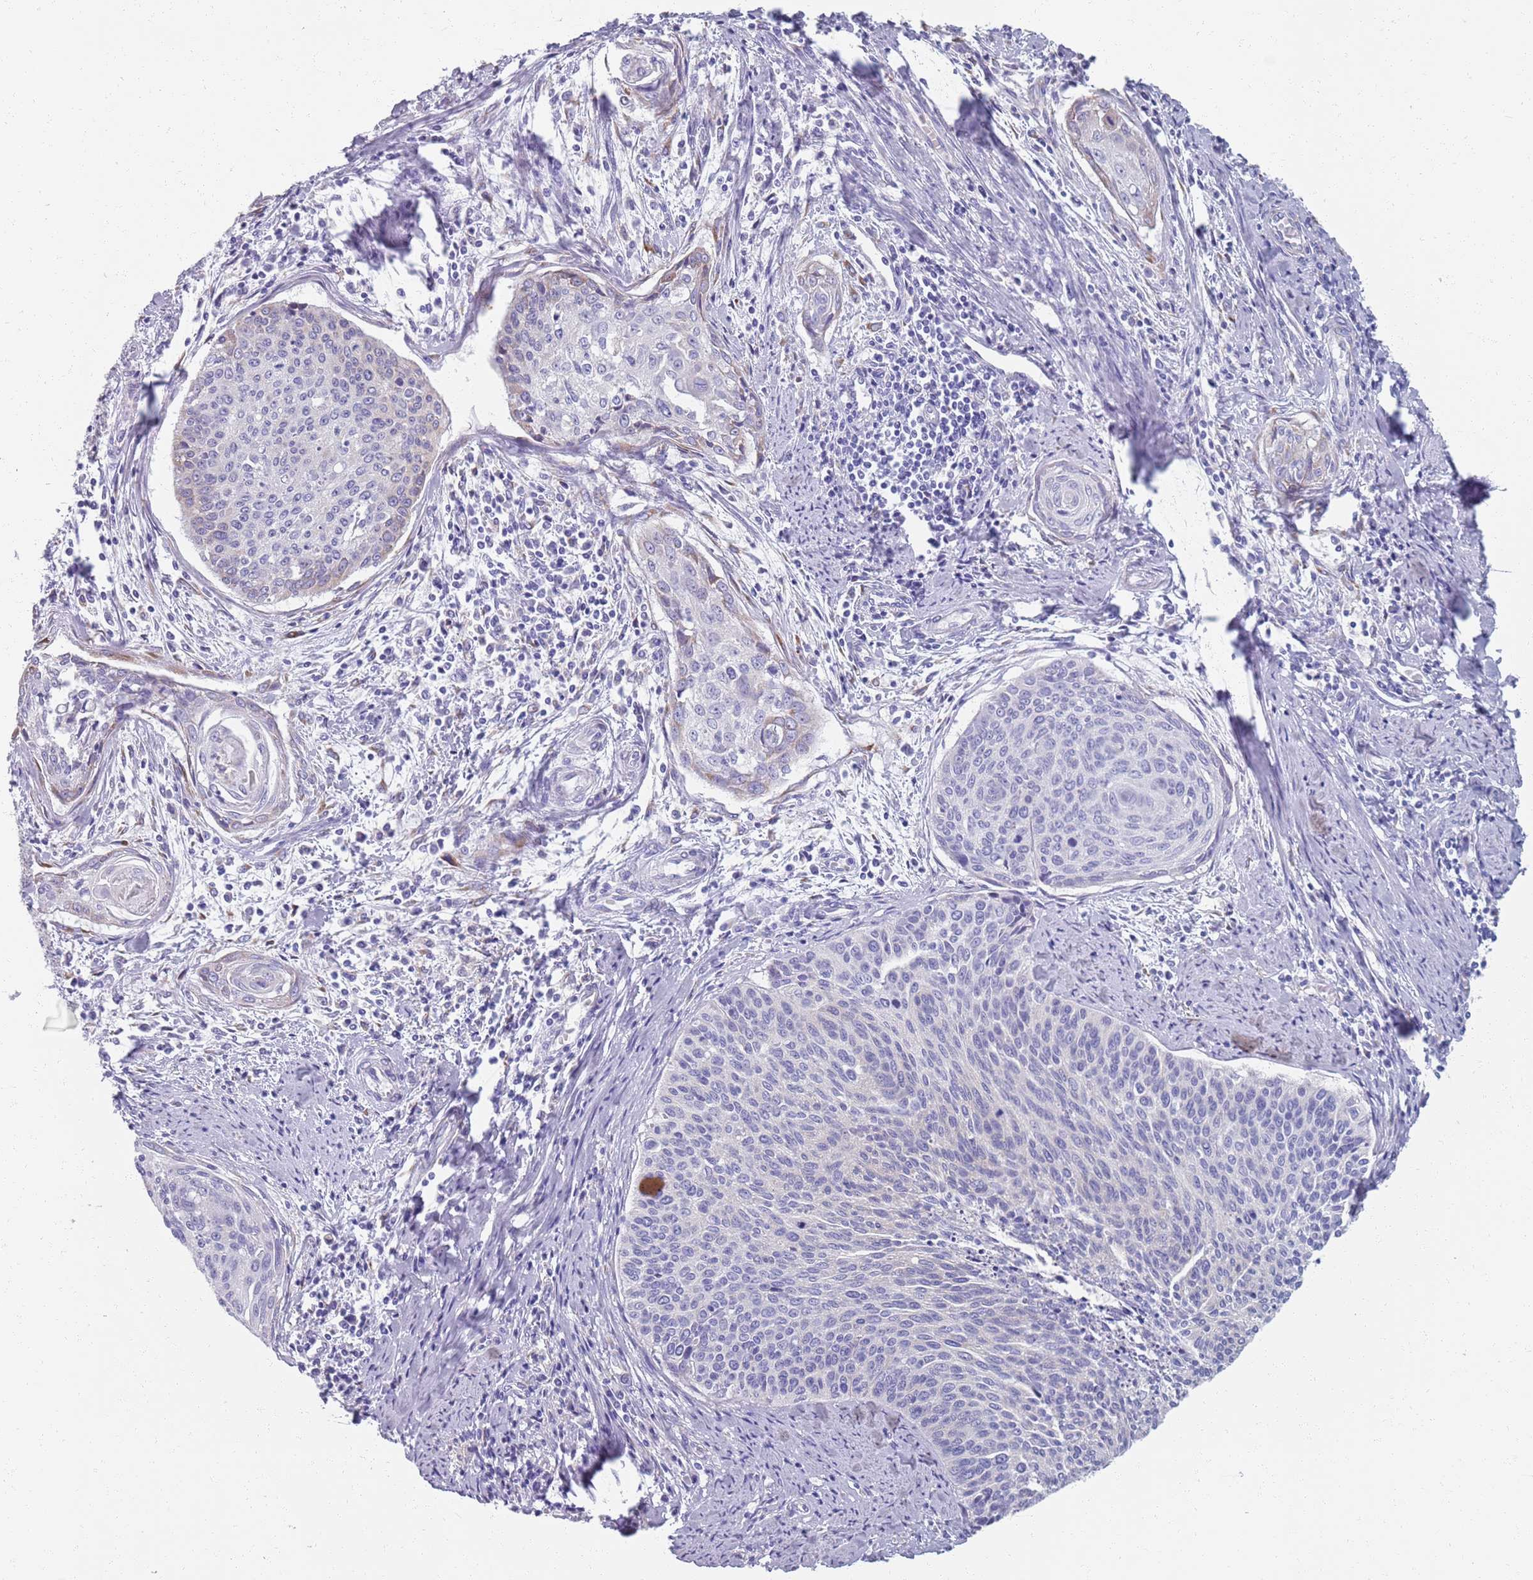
{"staining": {"intensity": "negative", "quantity": "none", "location": "none"}, "tissue": "cervical cancer", "cell_type": "Tumor cells", "image_type": "cancer", "snomed": [{"axis": "morphology", "description": "Squamous cell carcinoma, NOS"}, {"axis": "topography", "description": "Cervix"}], "caption": "Squamous cell carcinoma (cervical) stained for a protein using immunohistochemistry (IHC) displays no positivity tumor cells.", "gene": "PLOD1", "patient": {"sex": "female", "age": 55}}